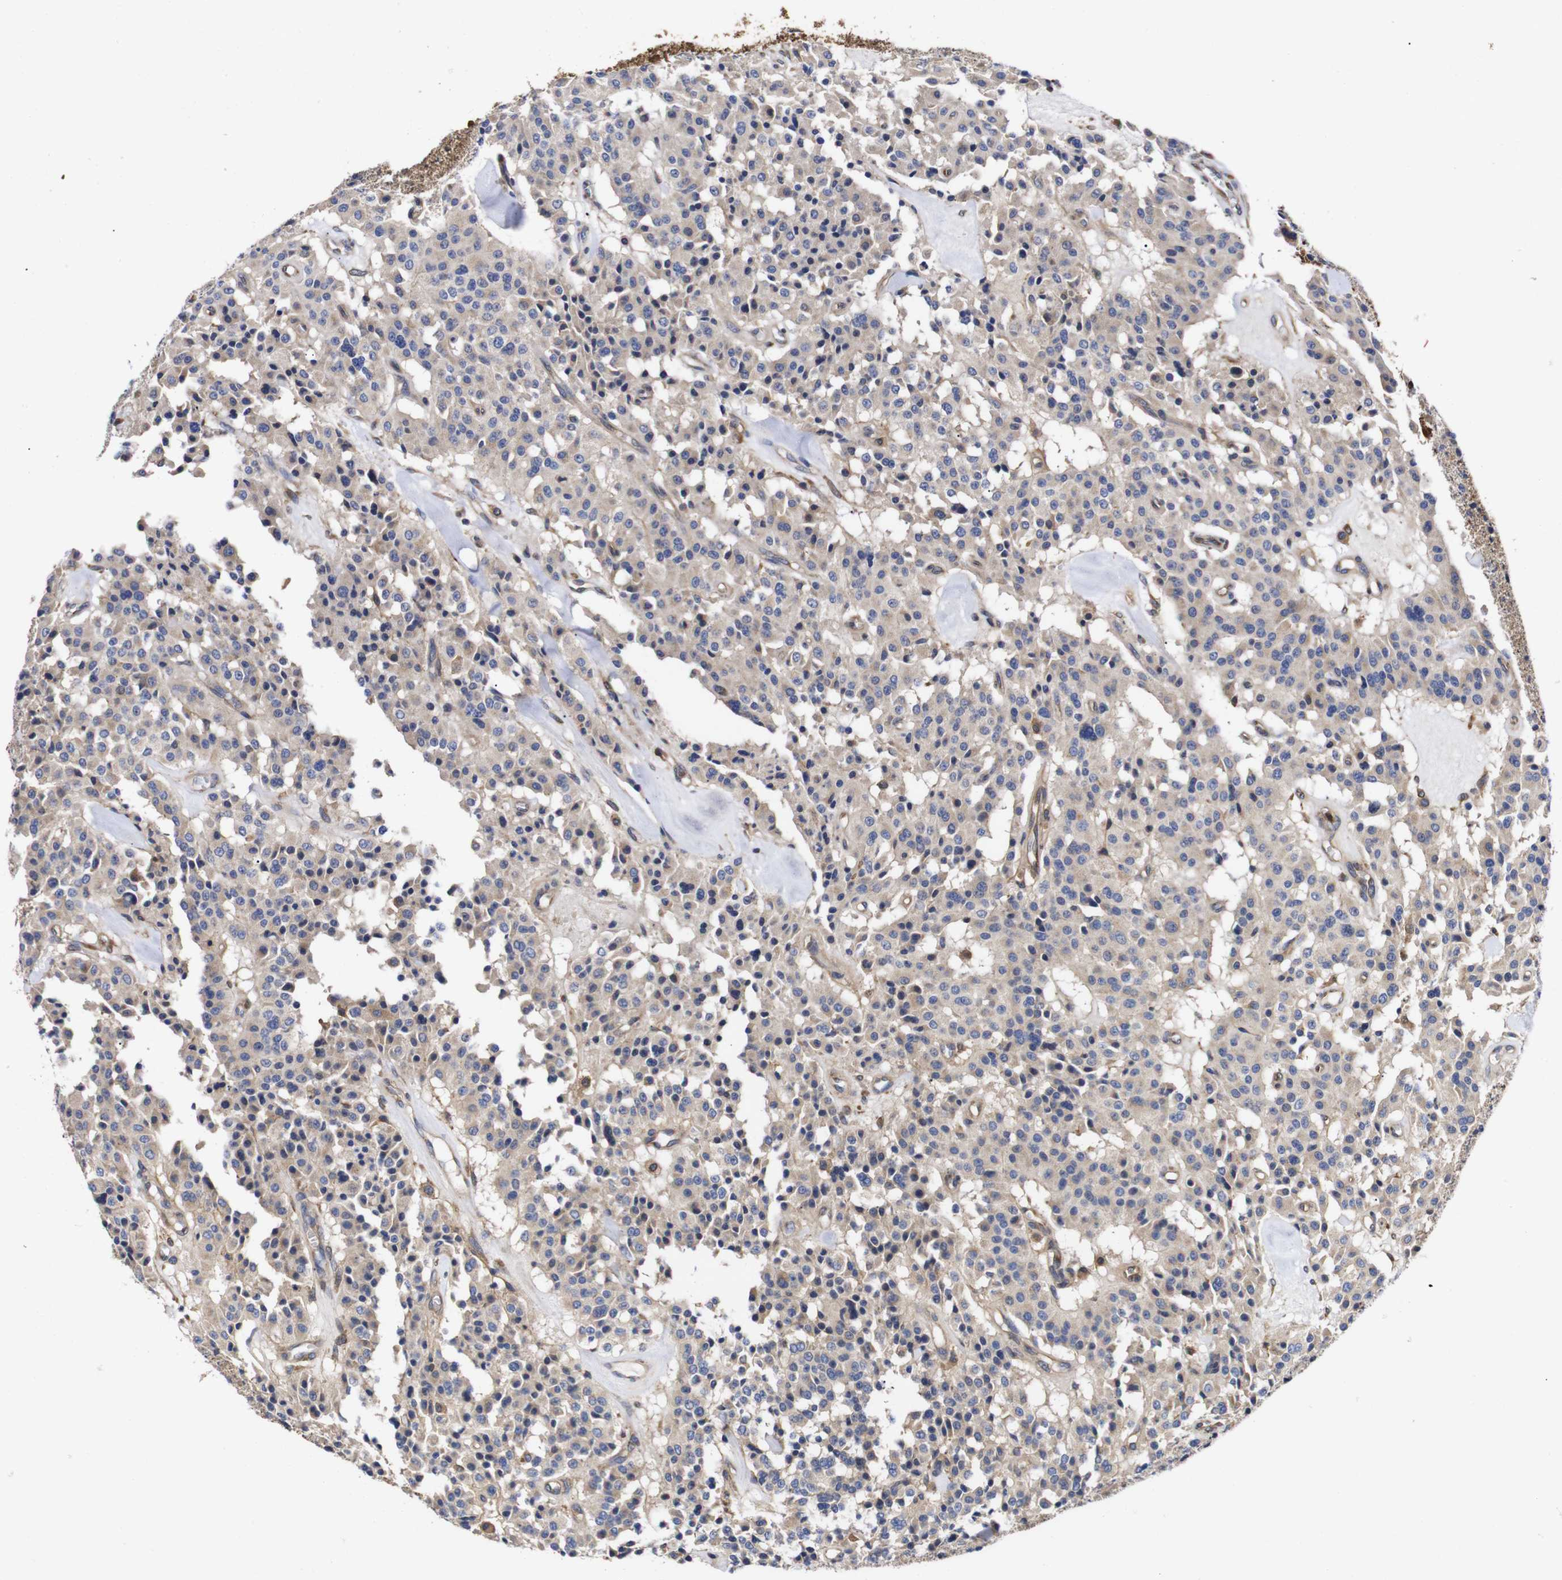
{"staining": {"intensity": "weak", "quantity": "25%-75%", "location": "cytoplasmic/membranous"}, "tissue": "carcinoid", "cell_type": "Tumor cells", "image_type": "cancer", "snomed": [{"axis": "morphology", "description": "Carcinoid, malignant, NOS"}, {"axis": "topography", "description": "Lung"}], "caption": "Protein expression analysis of carcinoid displays weak cytoplasmic/membranous staining in approximately 25%-75% of tumor cells.", "gene": "LRRCC1", "patient": {"sex": "male", "age": 30}}